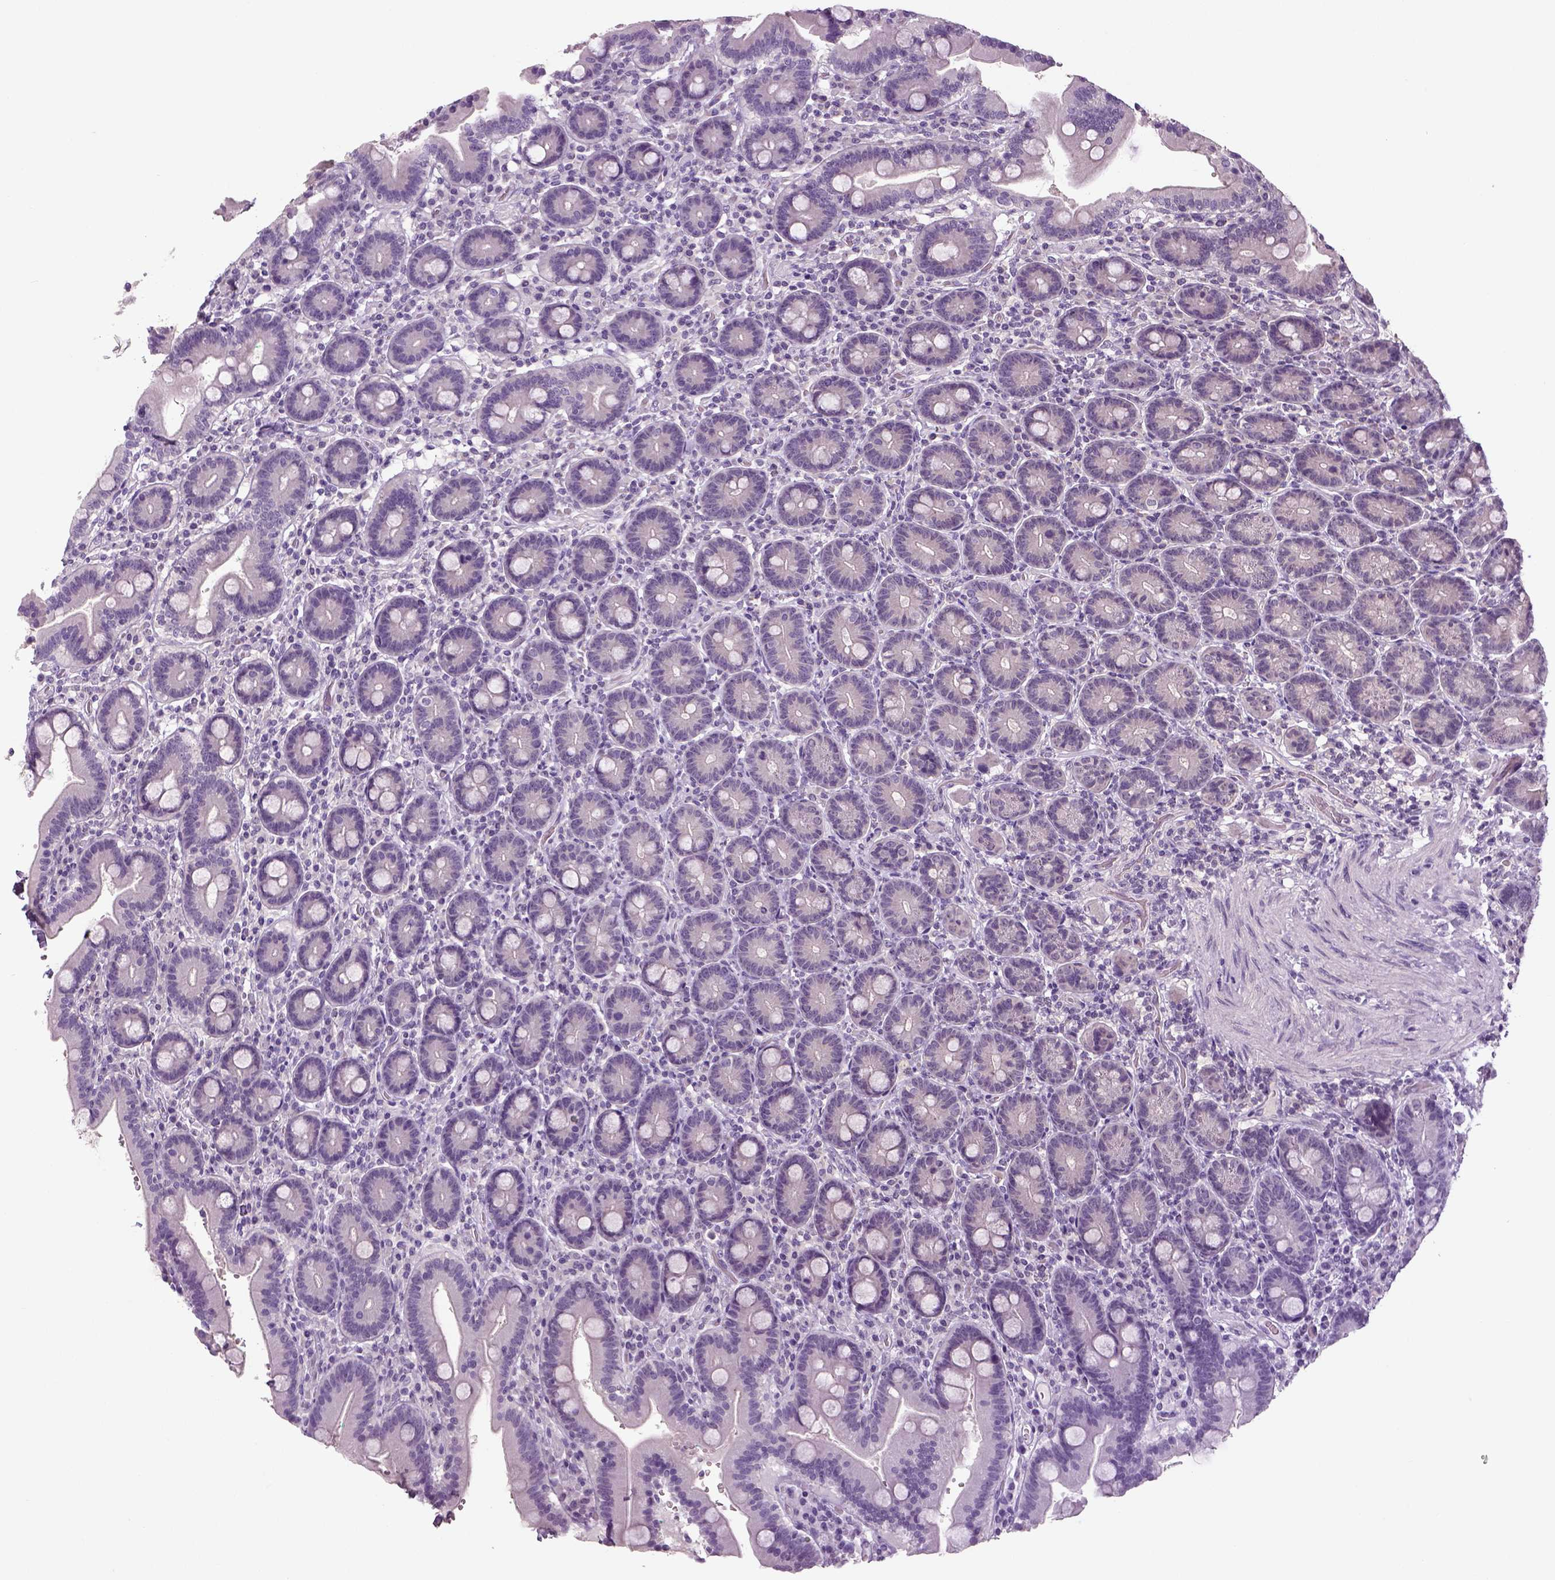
{"staining": {"intensity": "negative", "quantity": "none", "location": "none"}, "tissue": "duodenum", "cell_type": "Glandular cells", "image_type": "normal", "snomed": [{"axis": "morphology", "description": "Normal tissue, NOS"}, {"axis": "topography", "description": "Duodenum"}], "caption": "Immunohistochemical staining of unremarkable human duodenum demonstrates no significant staining in glandular cells.", "gene": "NECAB1", "patient": {"sex": "female", "age": 62}}